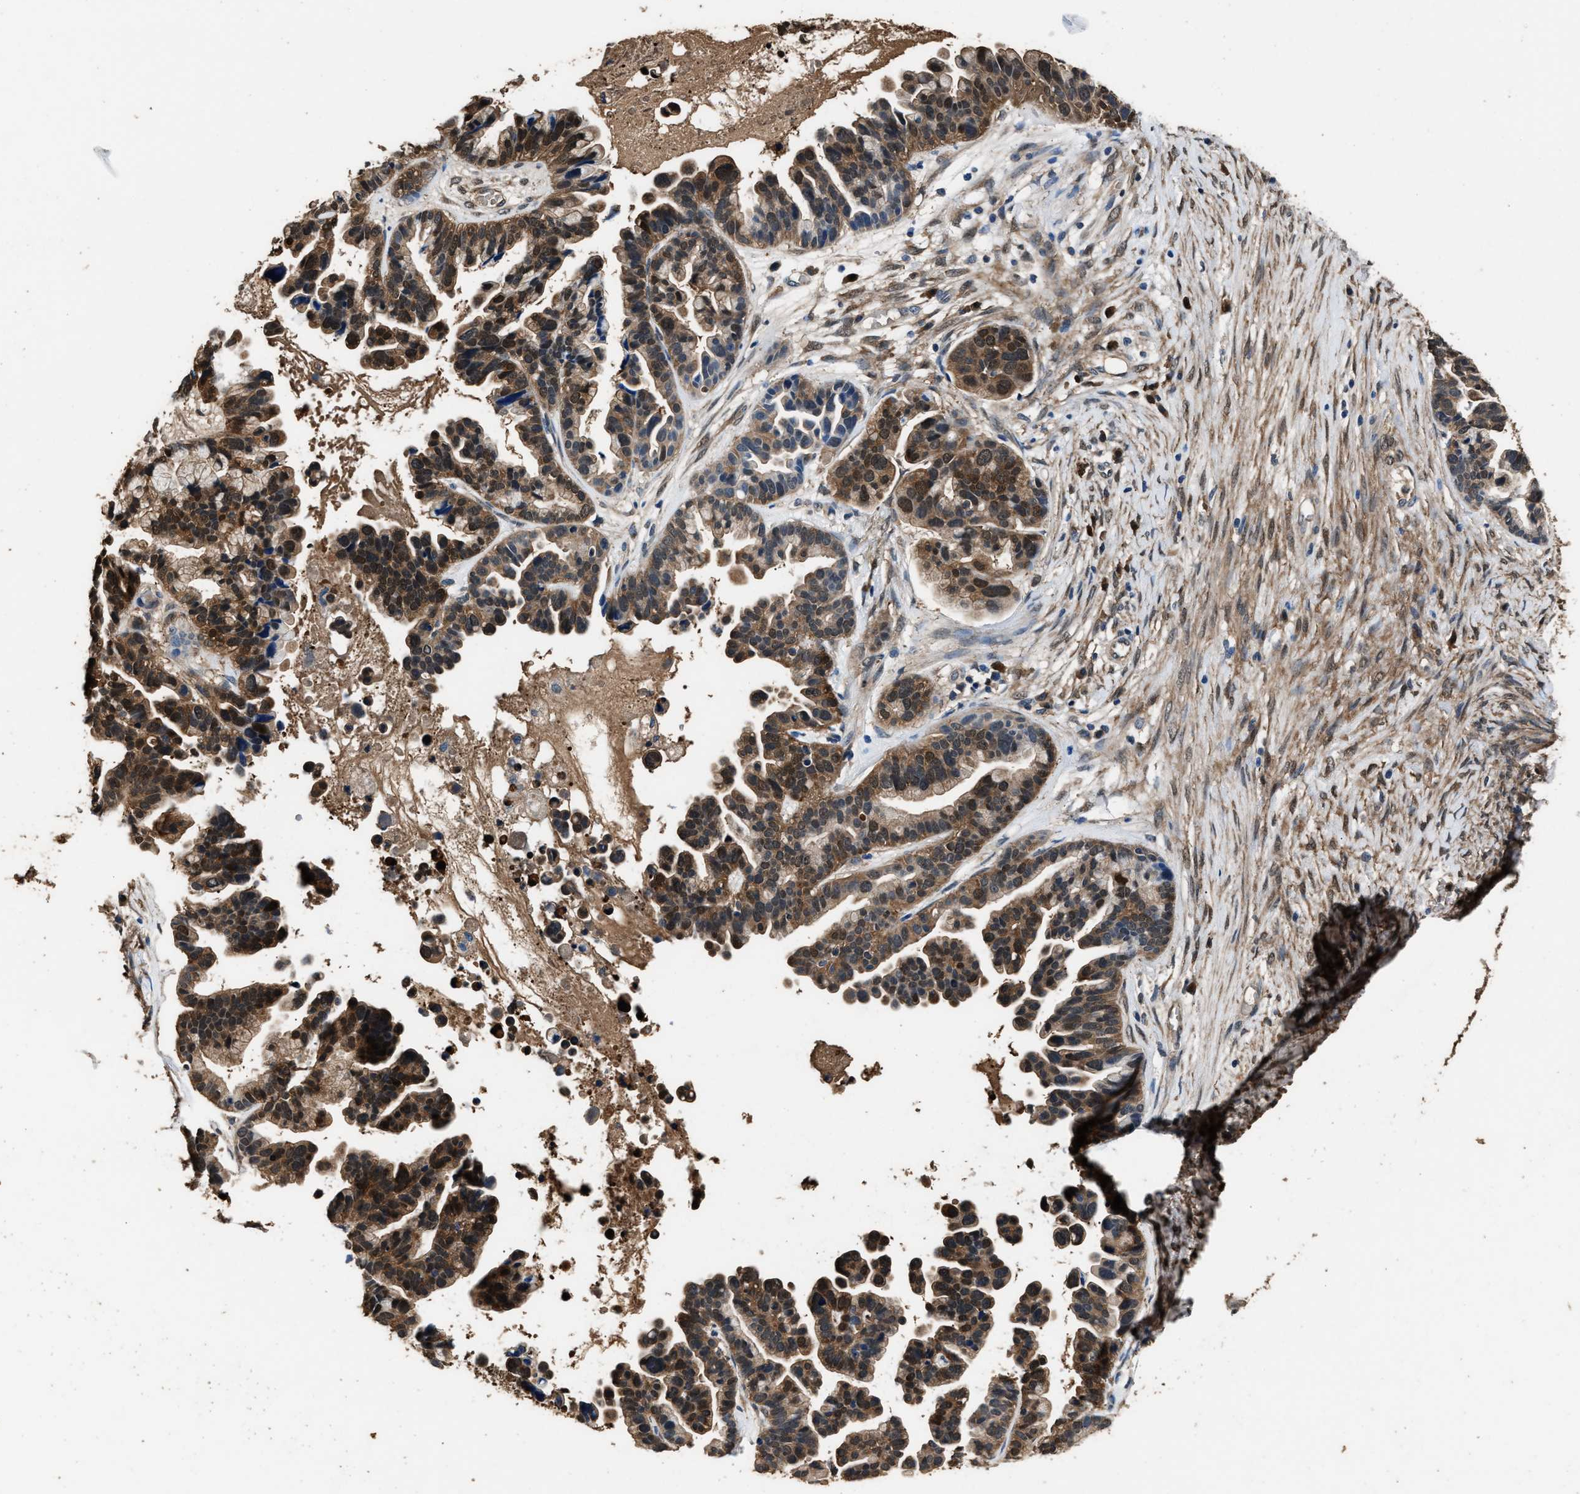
{"staining": {"intensity": "moderate", "quantity": ">75%", "location": "cytoplasmic/membranous"}, "tissue": "ovarian cancer", "cell_type": "Tumor cells", "image_type": "cancer", "snomed": [{"axis": "morphology", "description": "Cystadenocarcinoma, serous, NOS"}, {"axis": "topography", "description": "Ovary"}], "caption": "Tumor cells reveal moderate cytoplasmic/membranous staining in approximately >75% of cells in ovarian serous cystadenocarcinoma.", "gene": "GSTP1", "patient": {"sex": "female", "age": 56}}